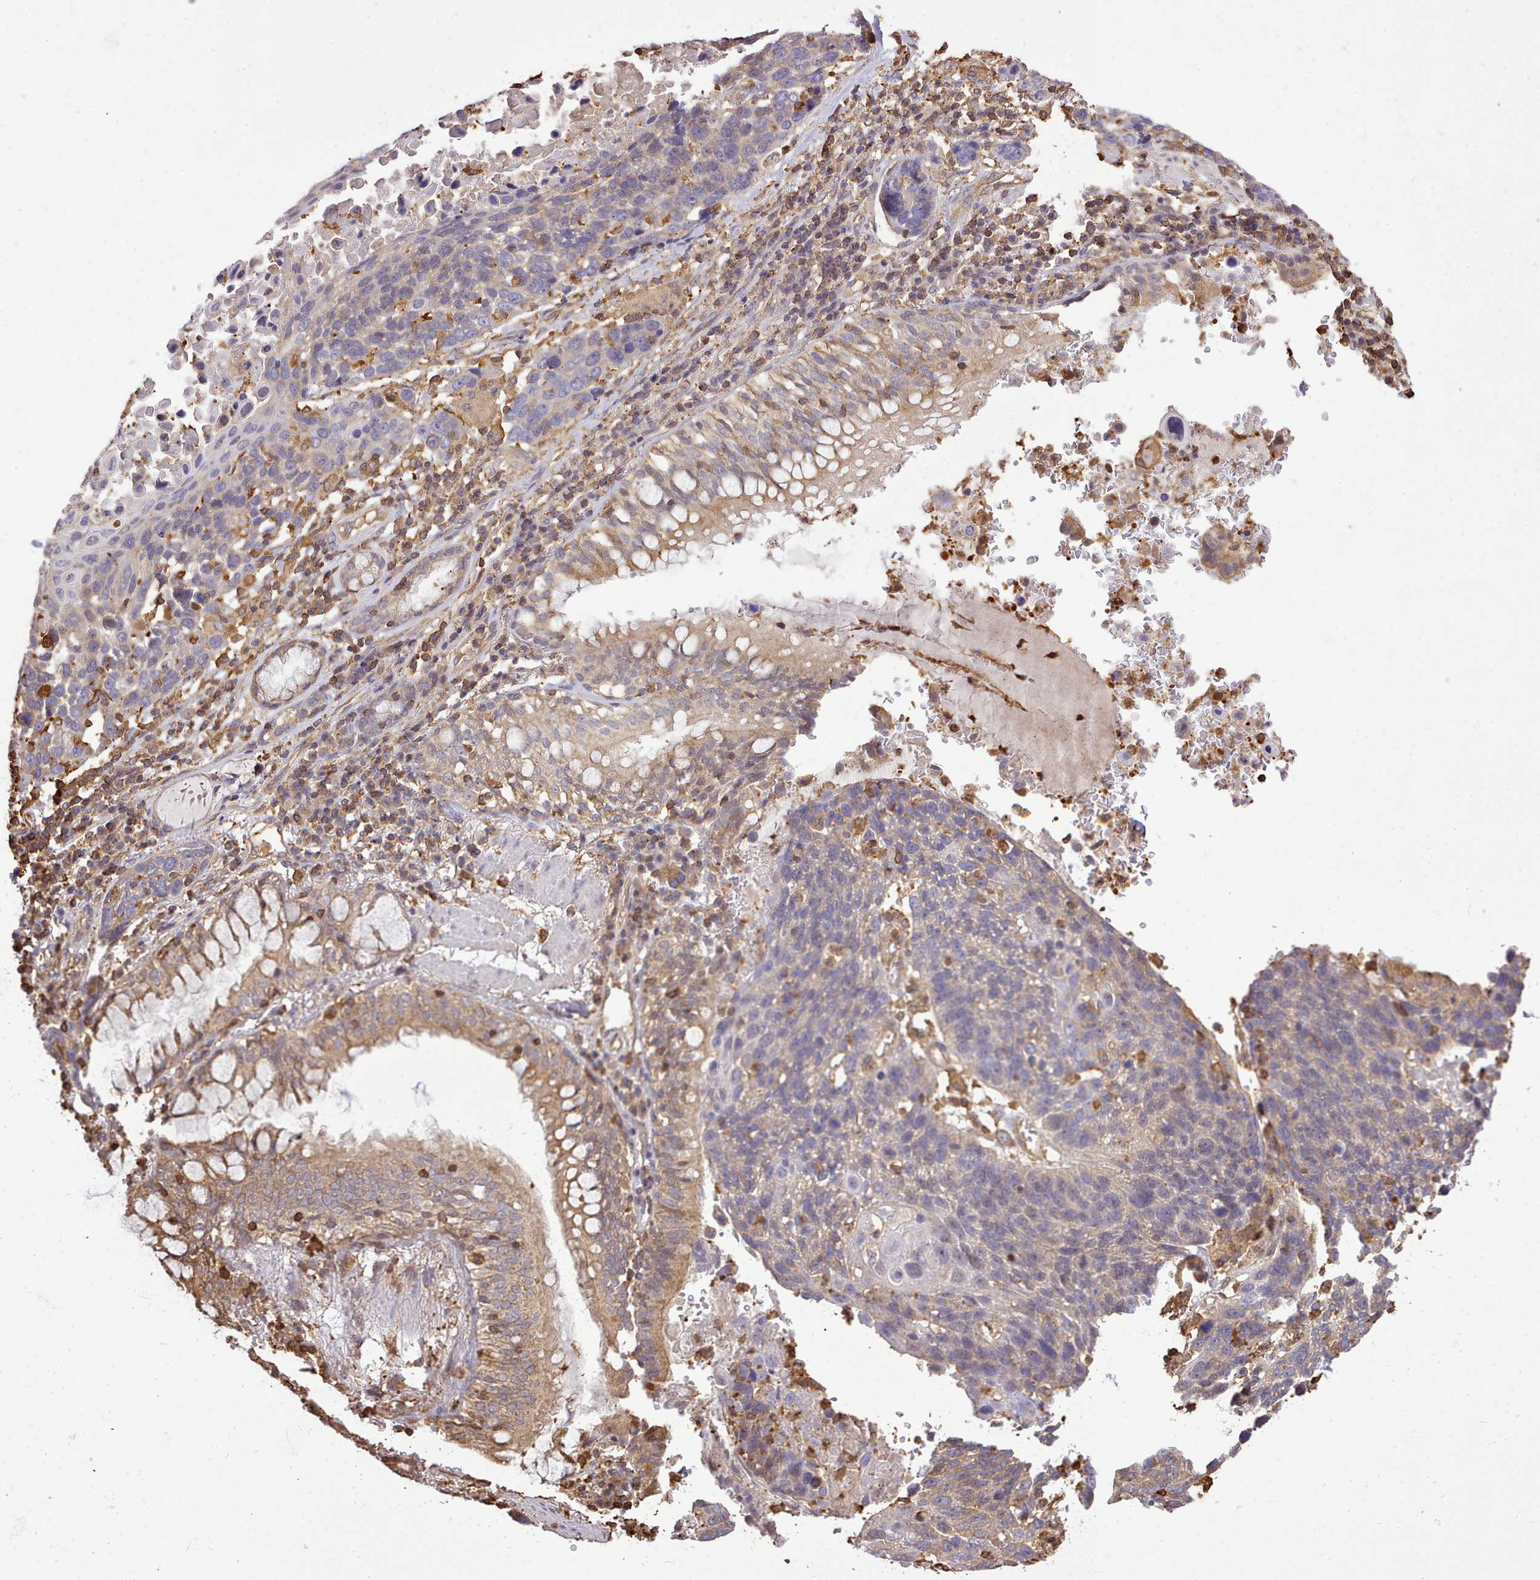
{"staining": {"intensity": "negative", "quantity": "none", "location": "none"}, "tissue": "lung cancer", "cell_type": "Tumor cells", "image_type": "cancer", "snomed": [{"axis": "morphology", "description": "Squamous cell carcinoma, NOS"}, {"axis": "topography", "description": "Lung"}], "caption": "Immunohistochemical staining of human lung cancer (squamous cell carcinoma) demonstrates no significant expression in tumor cells.", "gene": "CAPZA1", "patient": {"sex": "male", "age": 66}}